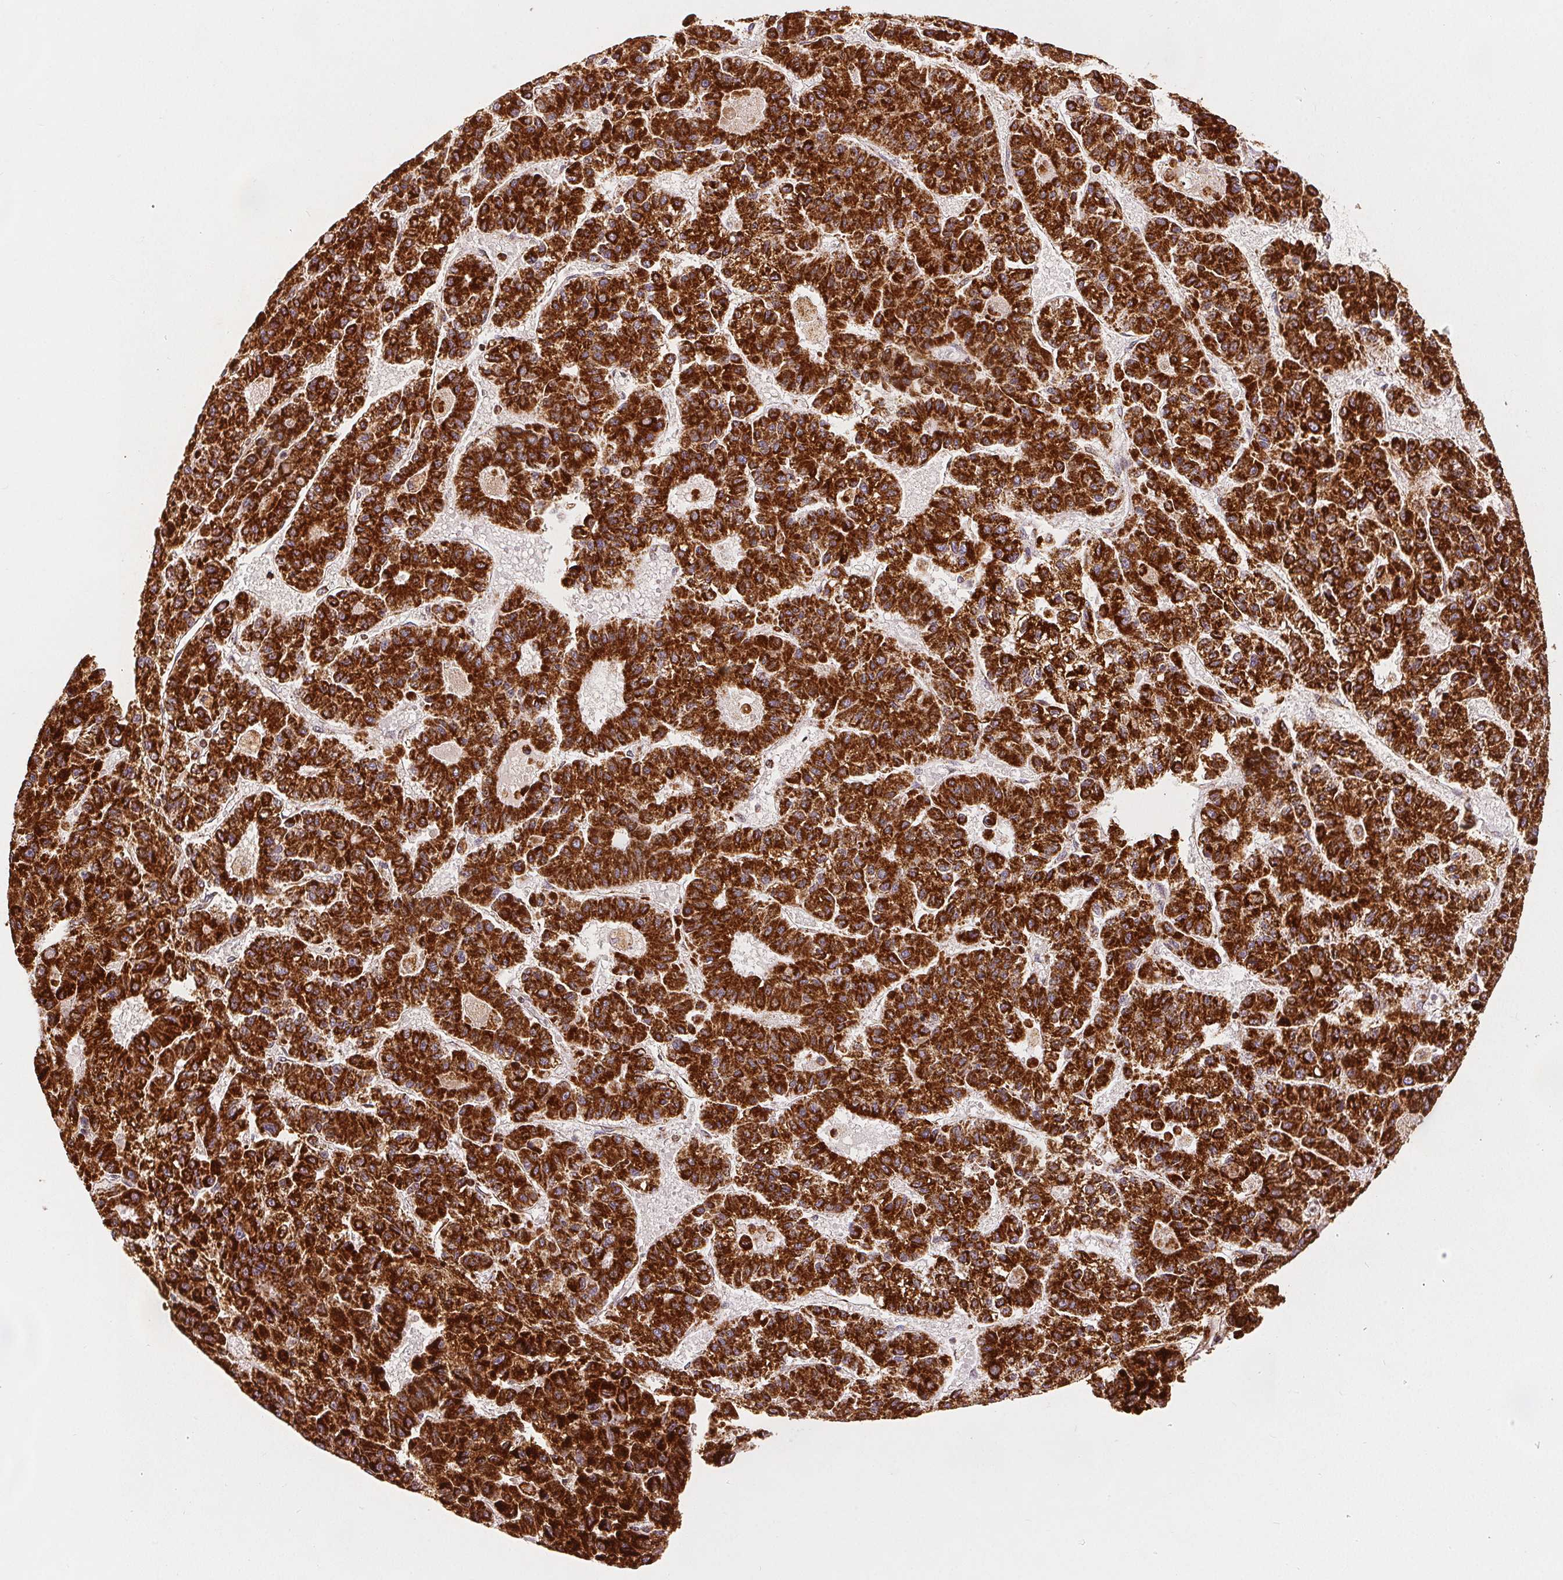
{"staining": {"intensity": "strong", "quantity": ">75%", "location": "cytoplasmic/membranous"}, "tissue": "liver cancer", "cell_type": "Tumor cells", "image_type": "cancer", "snomed": [{"axis": "morphology", "description": "Carcinoma, Hepatocellular, NOS"}, {"axis": "topography", "description": "Liver"}], "caption": "IHC (DAB) staining of liver cancer reveals strong cytoplasmic/membranous protein expression in about >75% of tumor cells.", "gene": "SDHB", "patient": {"sex": "male", "age": 70}}